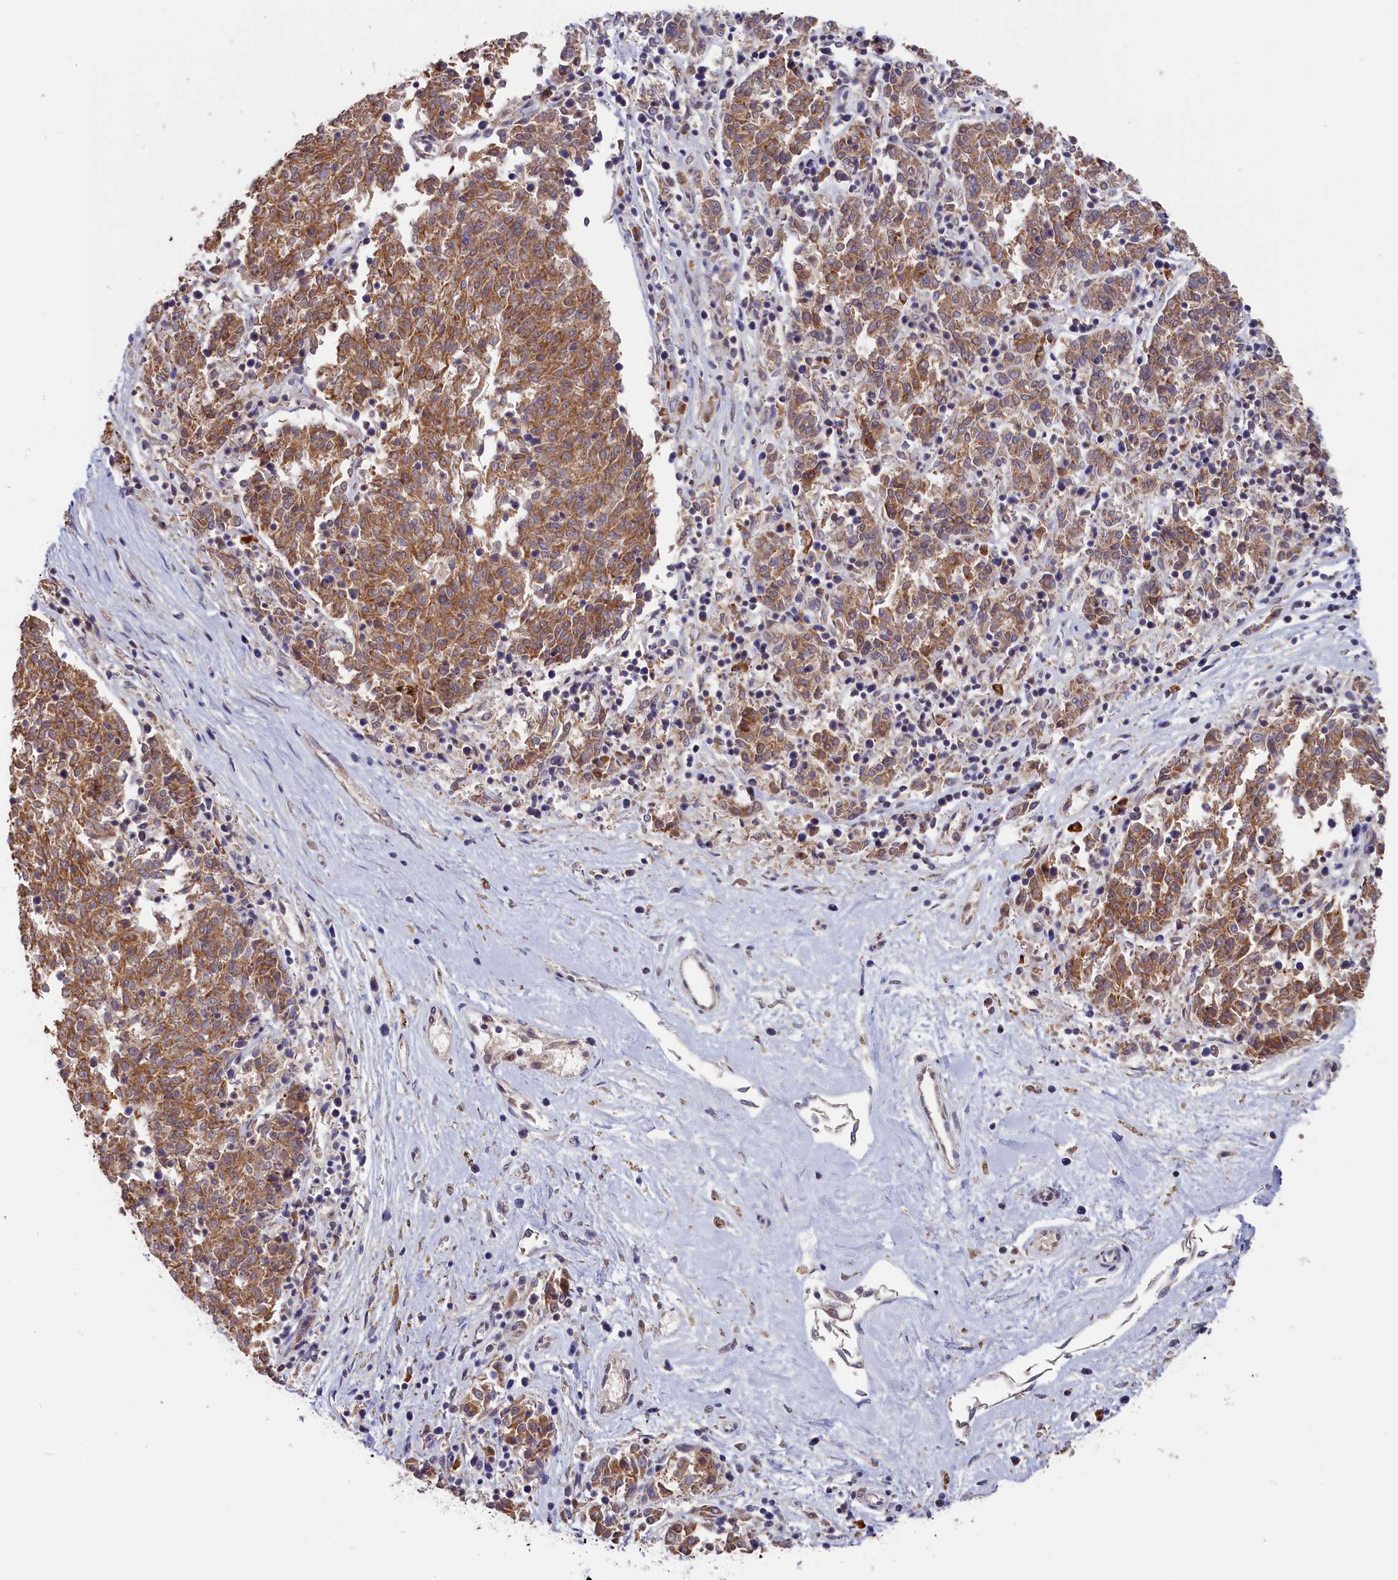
{"staining": {"intensity": "moderate", "quantity": ">75%", "location": "cytoplasmic/membranous"}, "tissue": "melanoma", "cell_type": "Tumor cells", "image_type": "cancer", "snomed": [{"axis": "morphology", "description": "Malignant melanoma, NOS"}, {"axis": "topography", "description": "Skin"}], "caption": "High-power microscopy captured an IHC photomicrograph of malignant melanoma, revealing moderate cytoplasmic/membranous expression in about >75% of tumor cells.", "gene": "CEP44", "patient": {"sex": "female", "age": 72}}